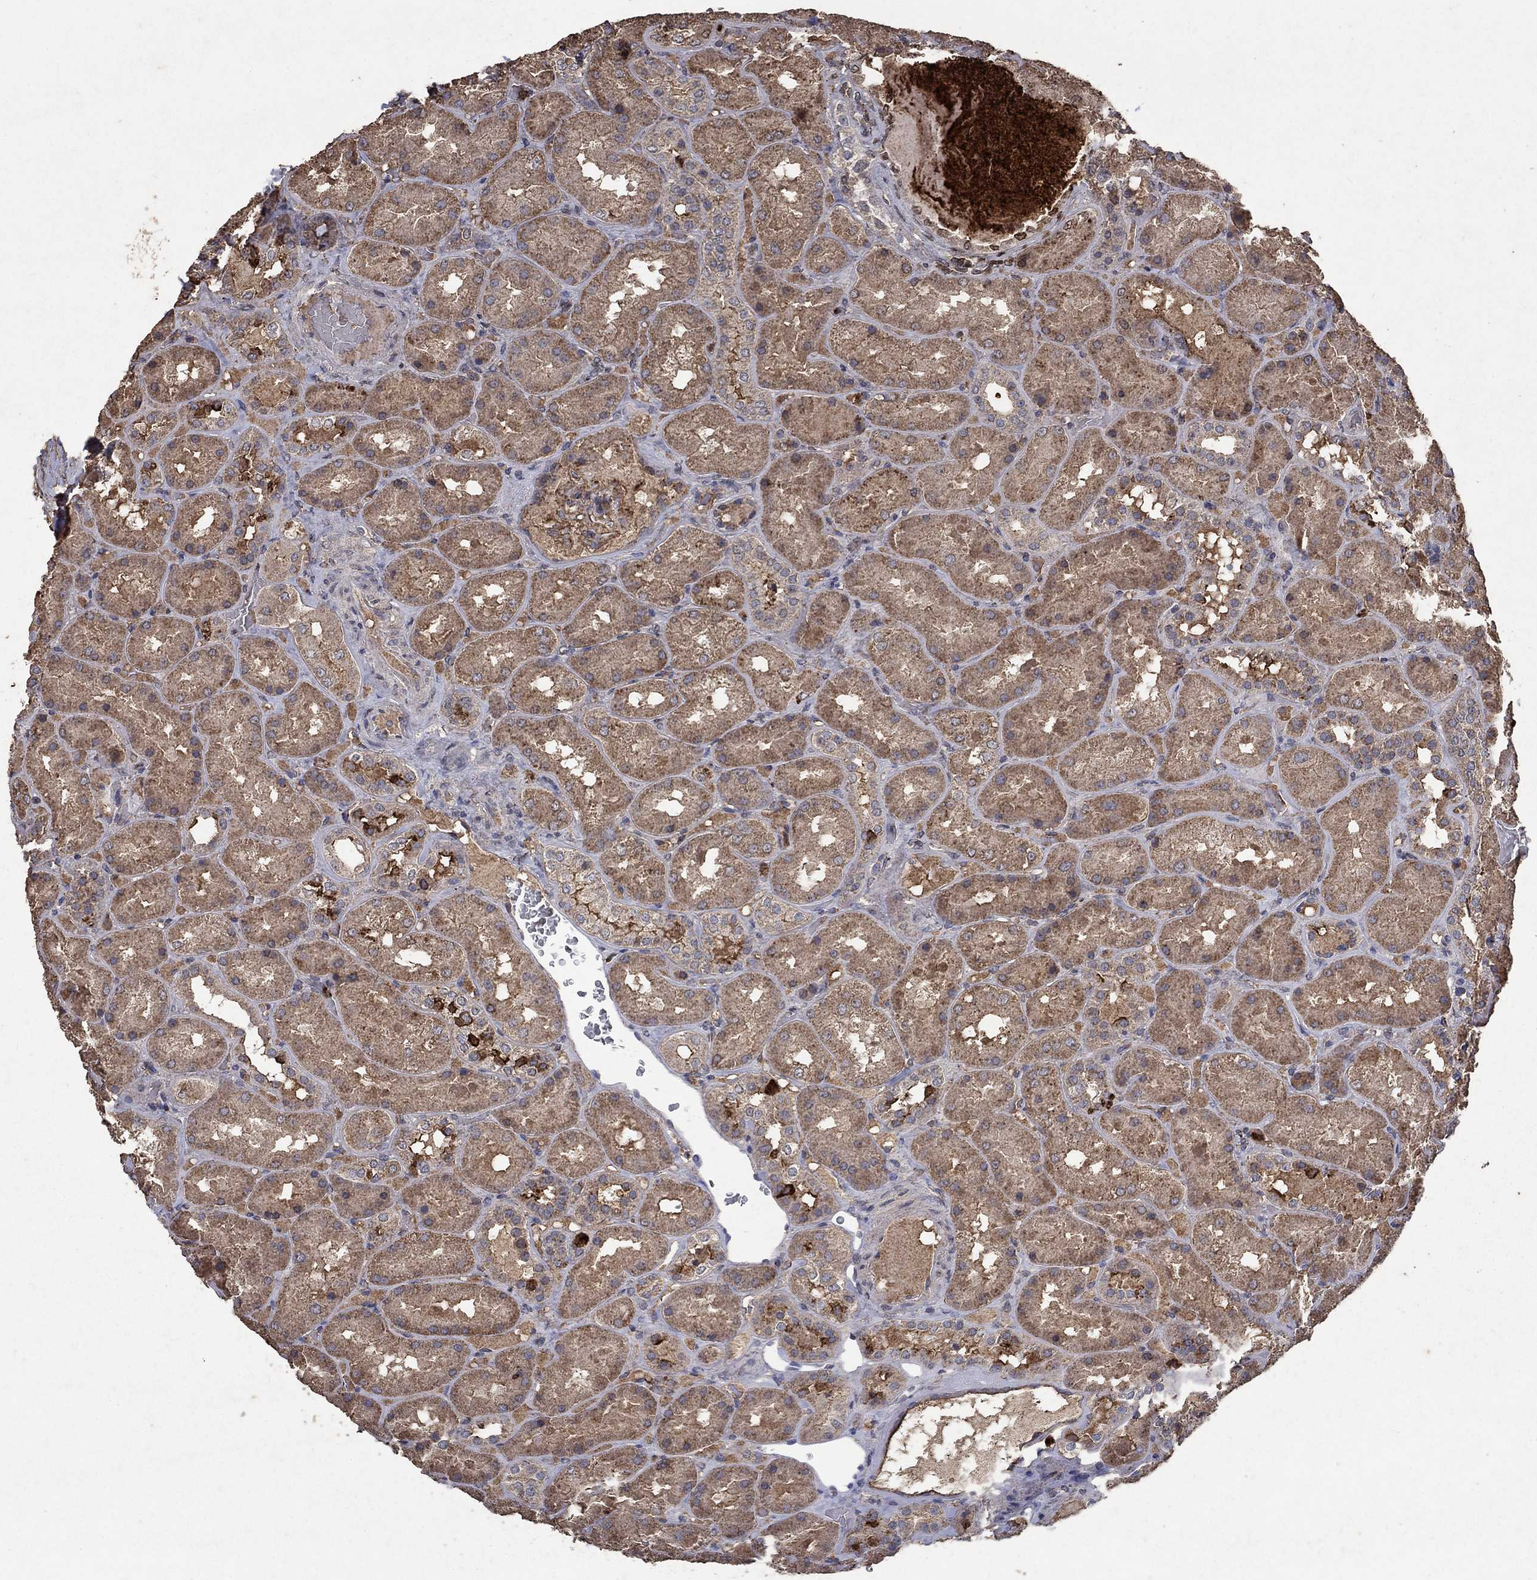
{"staining": {"intensity": "strong", "quantity": "25%-75%", "location": "cytoplasmic/membranous"}, "tissue": "kidney", "cell_type": "Cells in glomeruli", "image_type": "normal", "snomed": [{"axis": "morphology", "description": "Normal tissue, NOS"}, {"axis": "topography", "description": "Kidney"}], "caption": "Kidney was stained to show a protein in brown. There is high levels of strong cytoplasmic/membranous positivity in about 25%-75% of cells in glomeruli. The staining was performed using DAB, with brown indicating positive protein expression. Nuclei are stained blue with hematoxylin.", "gene": "CD24", "patient": {"sex": "male", "age": 73}}